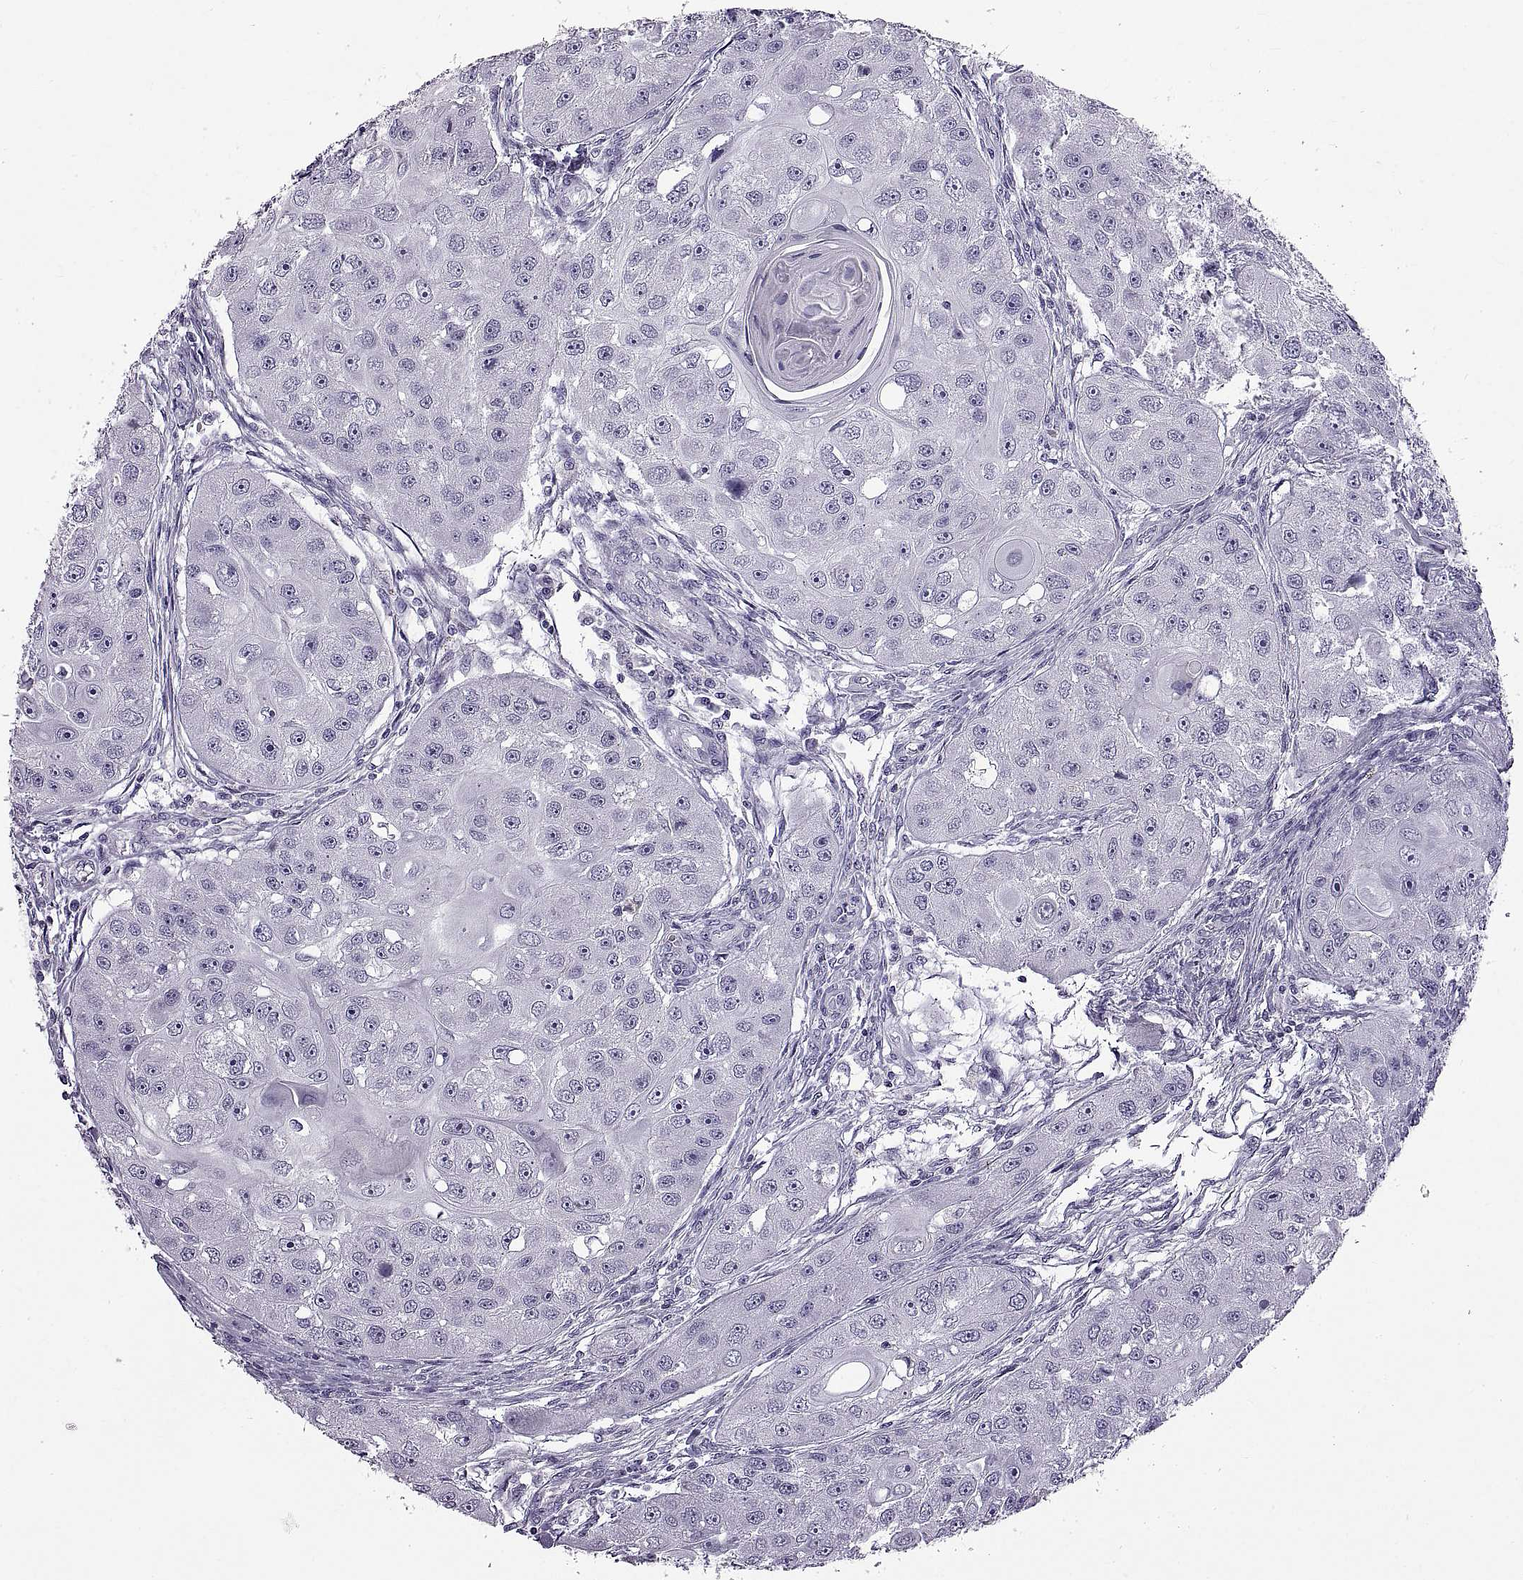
{"staining": {"intensity": "negative", "quantity": "none", "location": "none"}, "tissue": "head and neck cancer", "cell_type": "Tumor cells", "image_type": "cancer", "snomed": [{"axis": "morphology", "description": "Squamous cell carcinoma, NOS"}, {"axis": "topography", "description": "Head-Neck"}], "caption": "Immunohistochemistry (IHC) of head and neck cancer exhibits no positivity in tumor cells.", "gene": "WFDC8", "patient": {"sex": "male", "age": 51}}